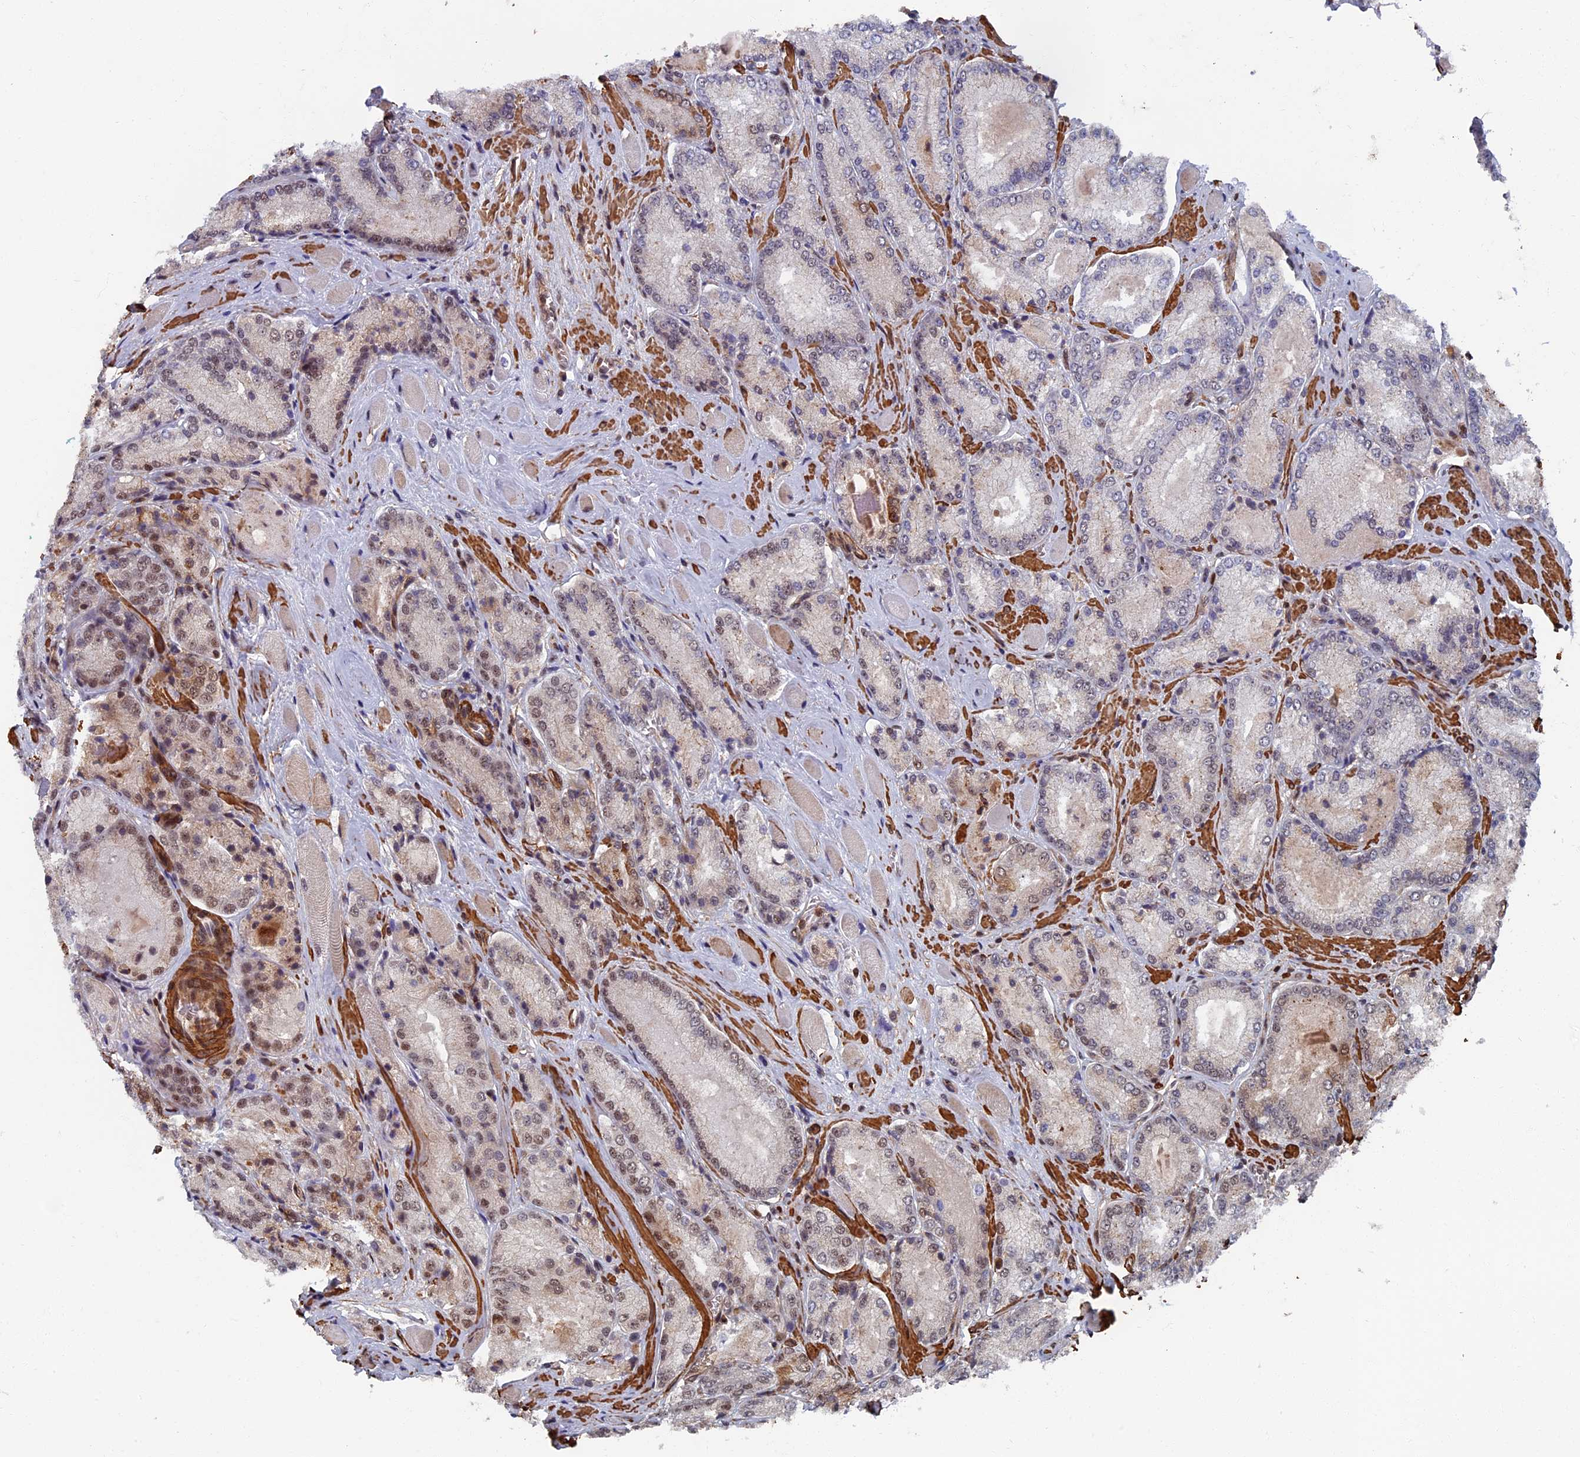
{"staining": {"intensity": "weak", "quantity": "<25%", "location": "nuclear"}, "tissue": "prostate cancer", "cell_type": "Tumor cells", "image_type": "cancer", "snomed": [{"axis": "morphology", "description": "Adenocarcinoma, Low grade"}, {"axis": "topography", "description": "Prostate"}], "caption": "Micrograph shows no significant protein positivity in tumor cells of adenocarcinoma (low-grade) (prostate).", "gene": "CTDP1", "patient": {"sex": "male", "age": 74}}